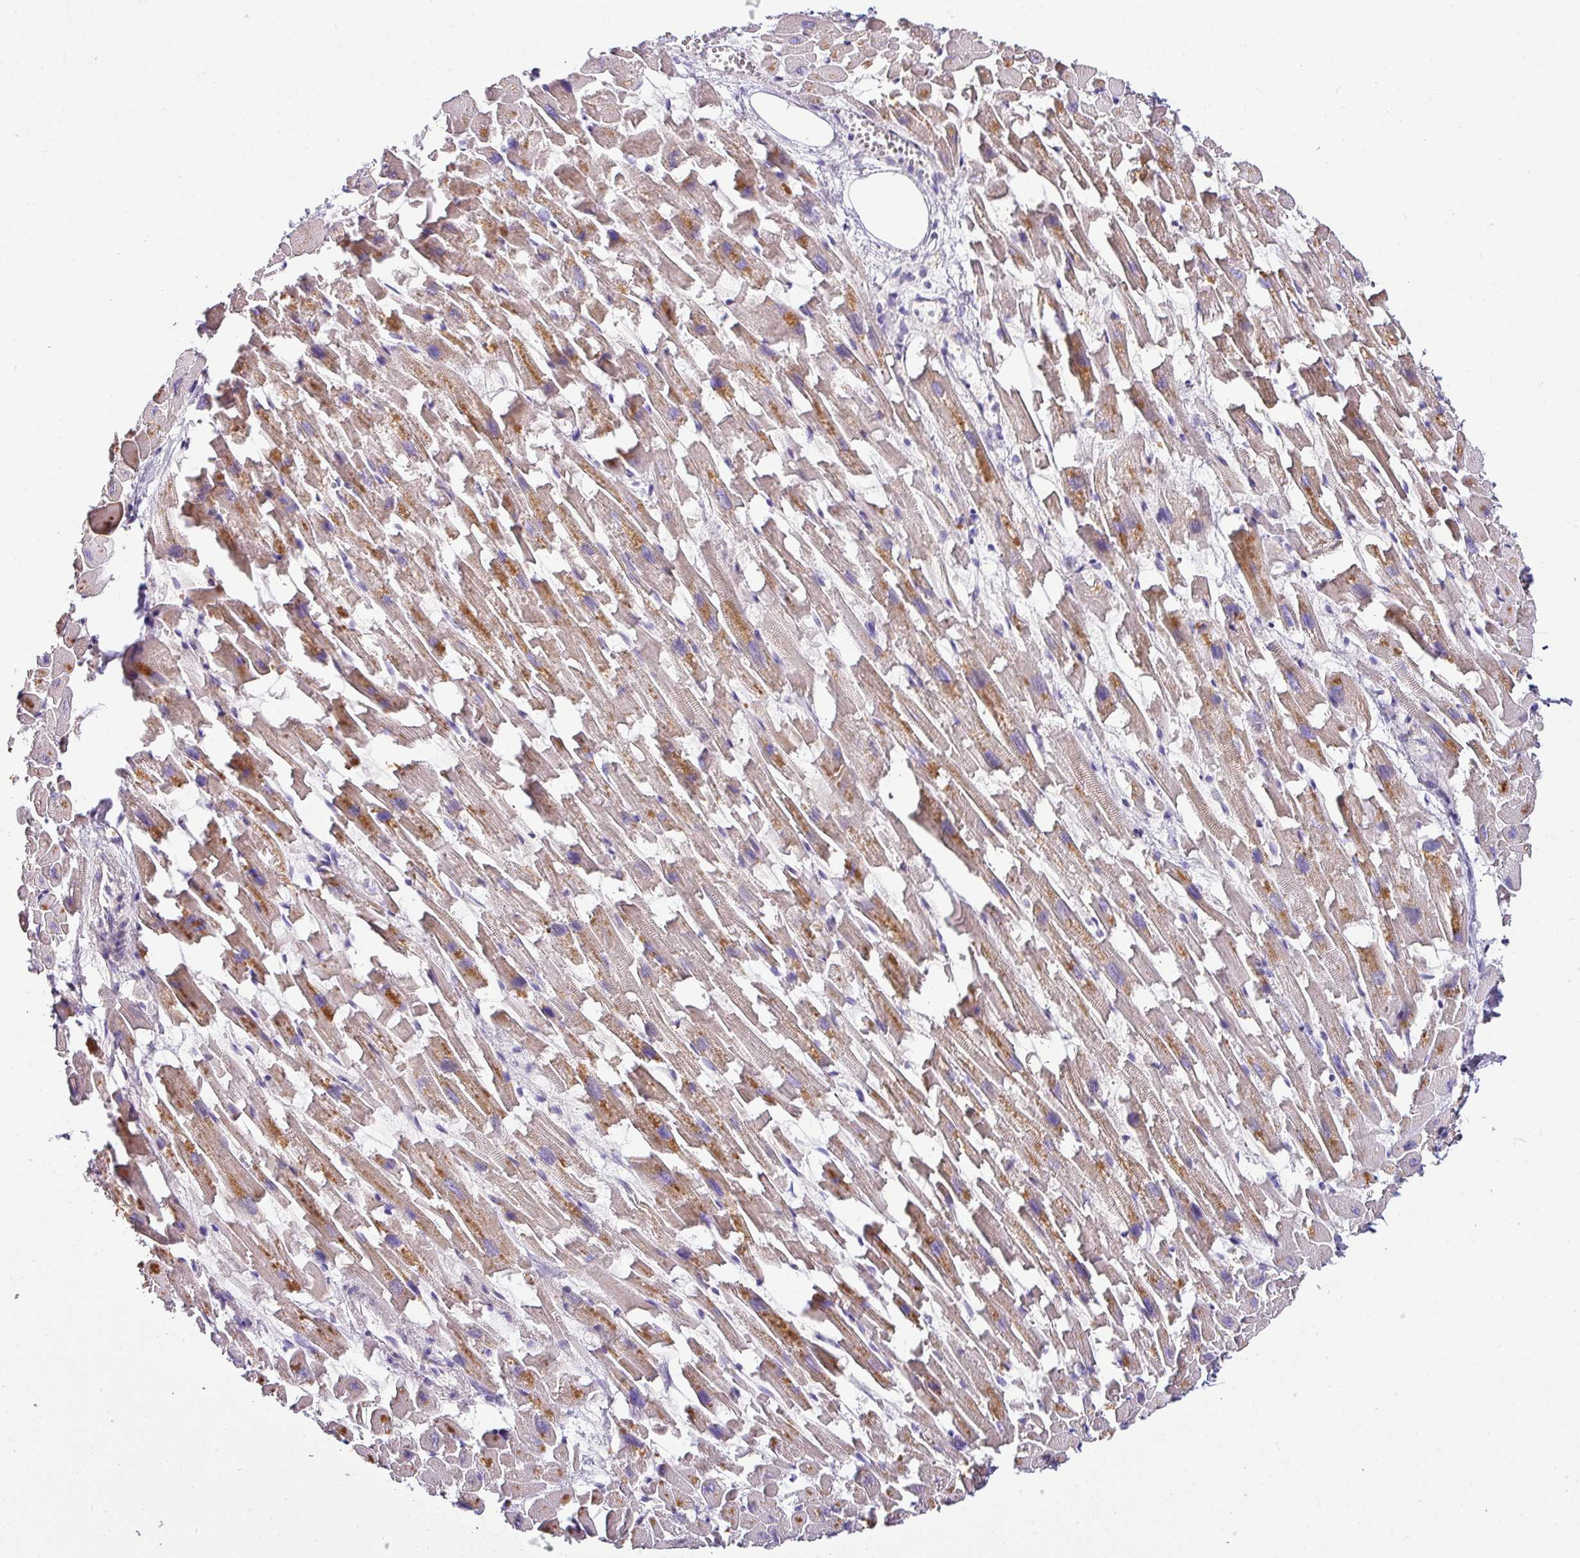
{"staining": {"intensity": "moderate", "quantity": ">75%", "location": "cytoplasmic/membranous"}, "tissue": "heart muscle", "cell_type": "Cardiomyocytes", "image_type": "normal", "snomed": [{"axis": "morphology", "description": "Normal tissue, NOS"}, {"axis": "topography", "description": "Heart"}], "caption": "High-power microscopy captured an immunohistochemistry (IHC) photomicrograph of benign heart muscle, revealing moderate cytoplasmic/membranous staining in about >75% of cardiomyocytes.", "gene": "NAPSA", "patient": {"sex": "female", "age": 64}}